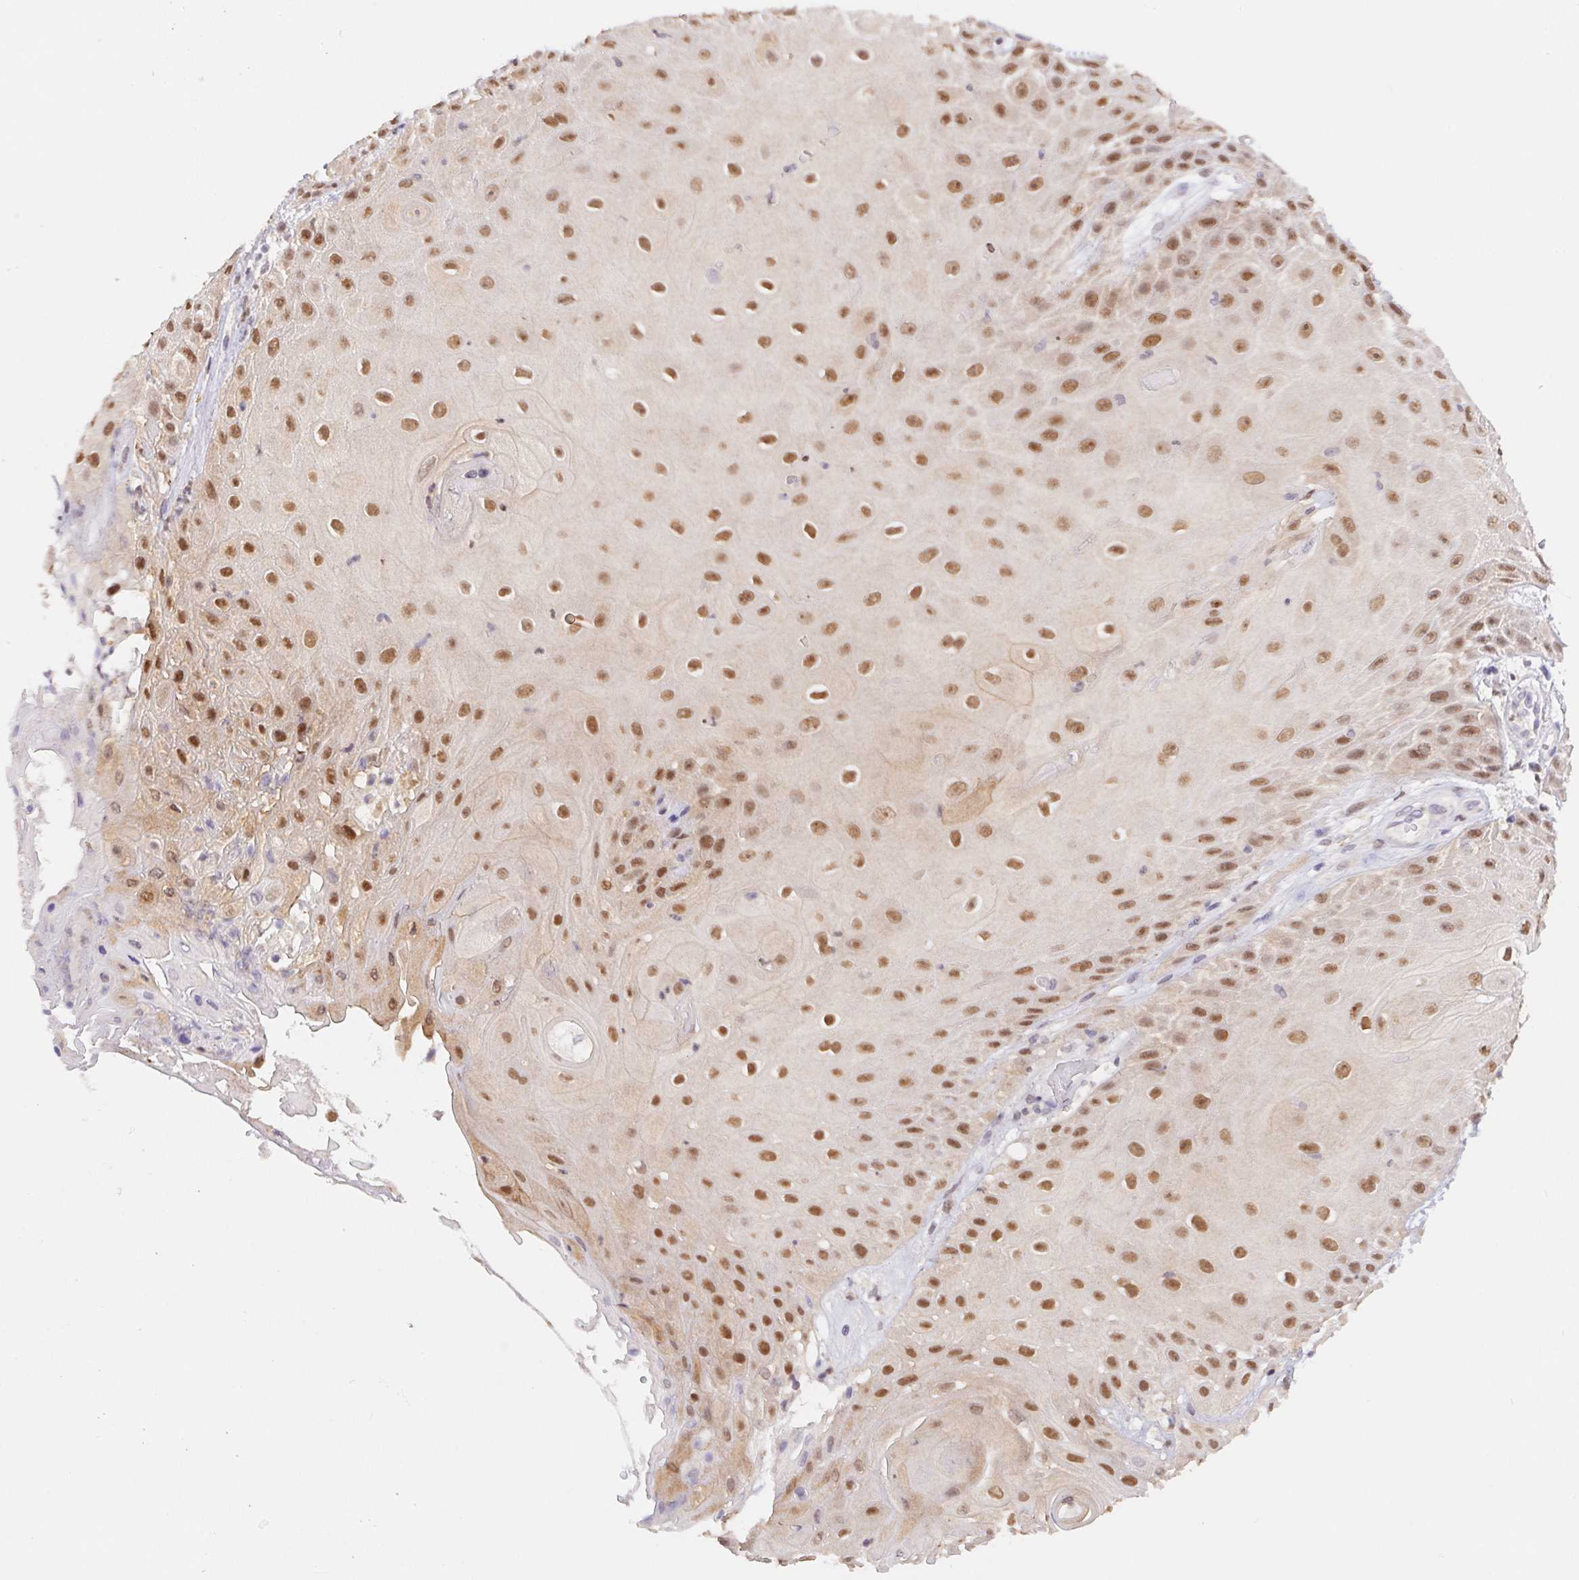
{"staining": {"intensity": "moderate", "quantity": ">75%", "location": "nuclear"}, "tissue": "skin cancer", "cell_type": "Tumor cells", "image_type": "cancer", "snomed": [{"axis": "morphology", "description": "Squamous cell carcinoma, NOS"}, {"axis": "topography", "description": "Skin"}], "caption": "Skin squamous cell carcinoma stained for a protein reveals moderate nuclear positivity in tumor cells. The protein of interest is shown in brown color, while the nuclei are stained blue.", "gene": "L3MBTL4", "patient": {"sex": "male", "age": 62}}